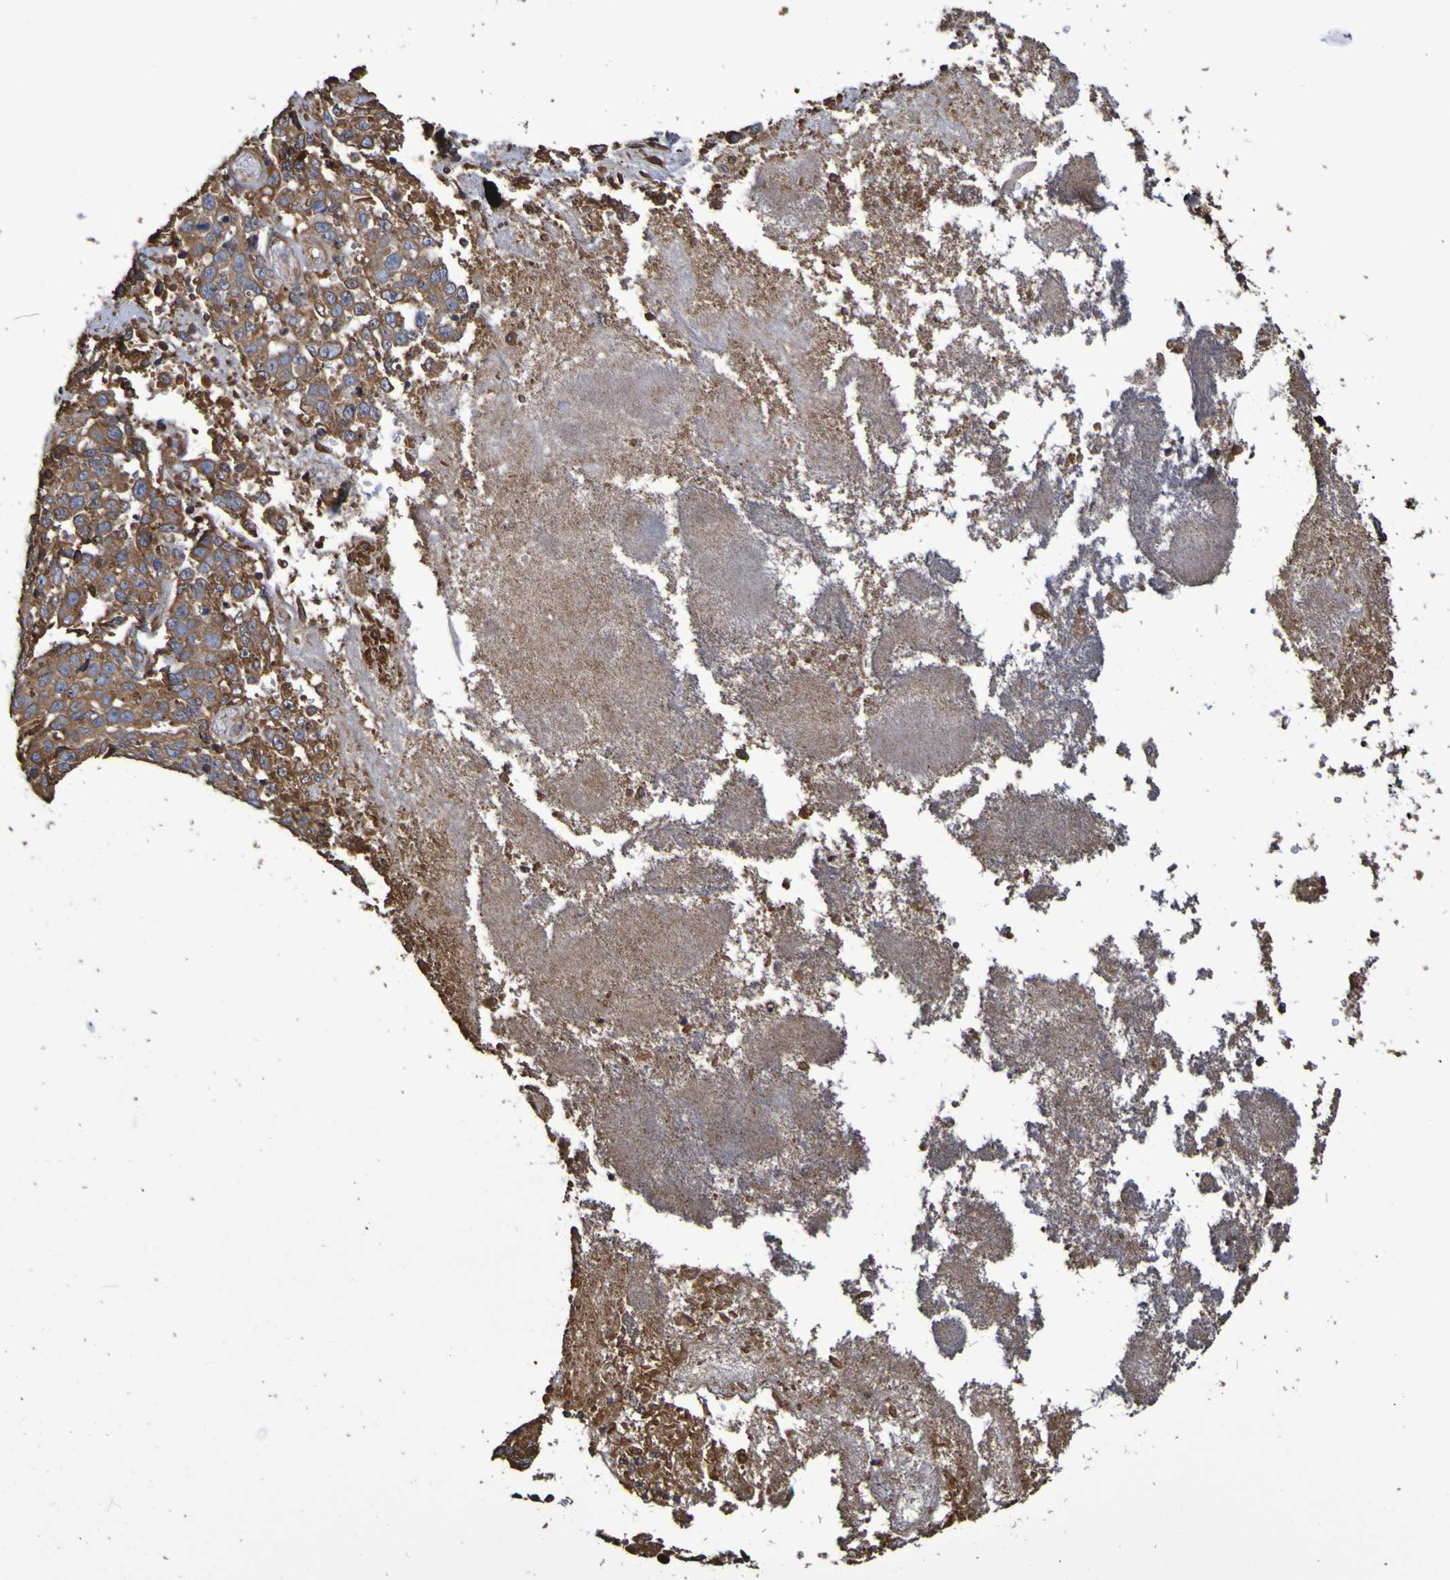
{"staining": {"intensity": "moderate", "quantity": ">75%", "location": "cytoplasmic/membranous"}, "tissue": "stomach cancer", "cell_type": "Tumor cells", "image_type": "cancer", "snomed": [{"axis": "morphology", "description": "Normal tissue, NOS"}, {"axis": "morphology", "description": "Adenocarcinoma, NOS"}, {"axis": "topography", "description": "Stomach"}], "caption": "Human stomach adenocarcinoma stained with a protein marker displays moderate staining in tumor cells.", "gene": "RAB11A", "patient": {"sex": "male", "age": 48}}